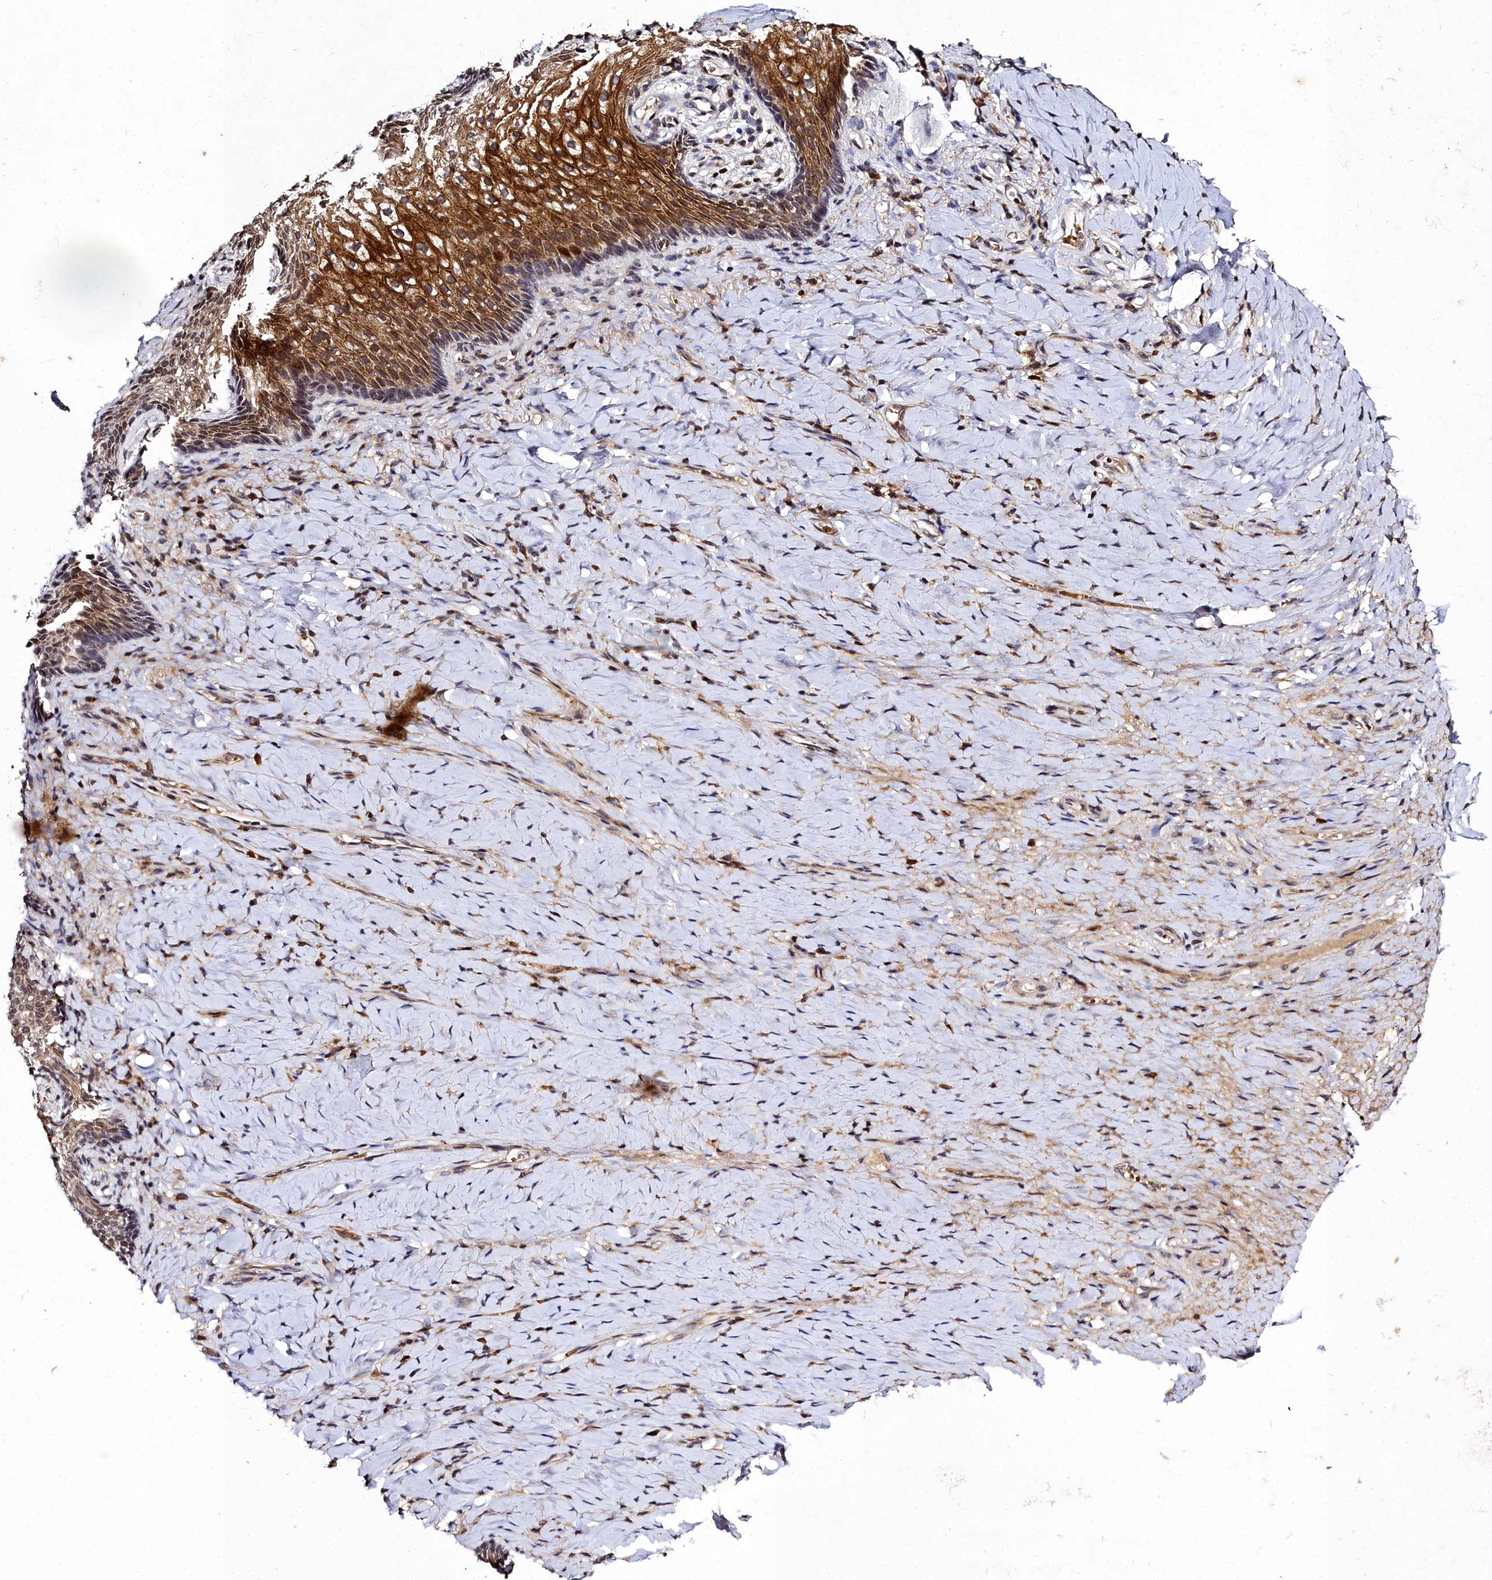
{"staining": {"intensity": "strong", "quantity": "25%-75%", "location": "cytoplasmic/membranous"}, "tissue": "vagina", "cell_type": "Squamous epithelial cells", "image_type": "normal", "snomed": [{"axis": "morphology", "description": "Normal tissue, NOS"}, {"axis": "topography", "description": "Vagina"}], "caption": "Protein expression analysis of benign vagina reveals strong cytoplasmic/membranous positivity in about 25%-75% of squamous epithelial cells. The staining was performed using DAB, with brown indicating positive protein expression. Nuclei are stained blue with hematoxylin.", "gene": "FZD4", "patient": {"sex": "female", "age": 60}}